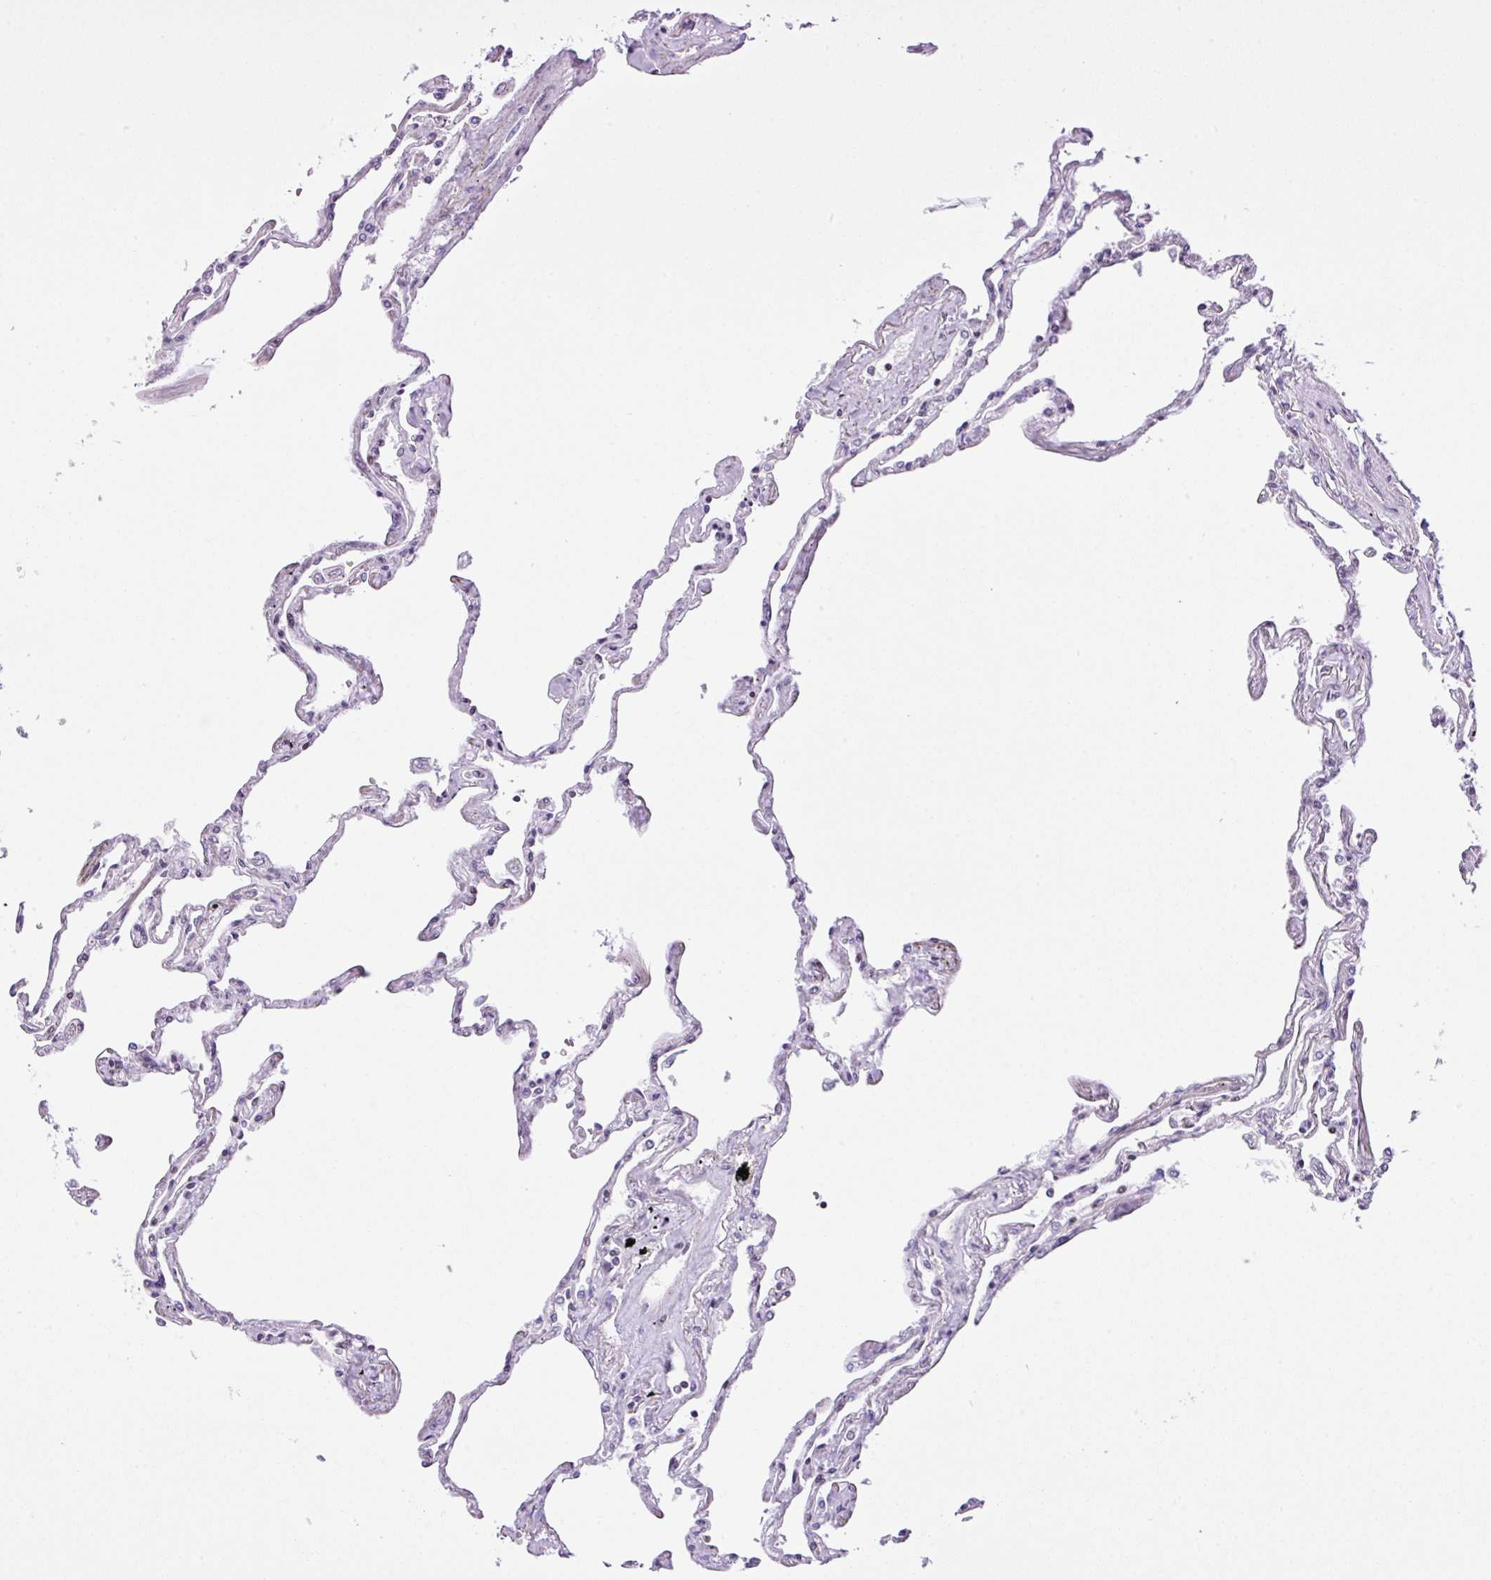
{"staining": {"intensity": "negative", "quantity": "none", "location": "none"}, "tissue": "lung", "cell_type": "Alveolar cells", "image_type": "normal", "snomed": [{"axis": "morphology", "description": "Normal tissue, NOS"}, {"axis": "topography", "description": "Lung"}], "caption": "This is an immunohistochemistry (IHC) histopathology image of unremarkable lung. There is no expression in alveolar cells.", "gene": "CCDC137", "patient": {"sex": "female", "age": 67}}